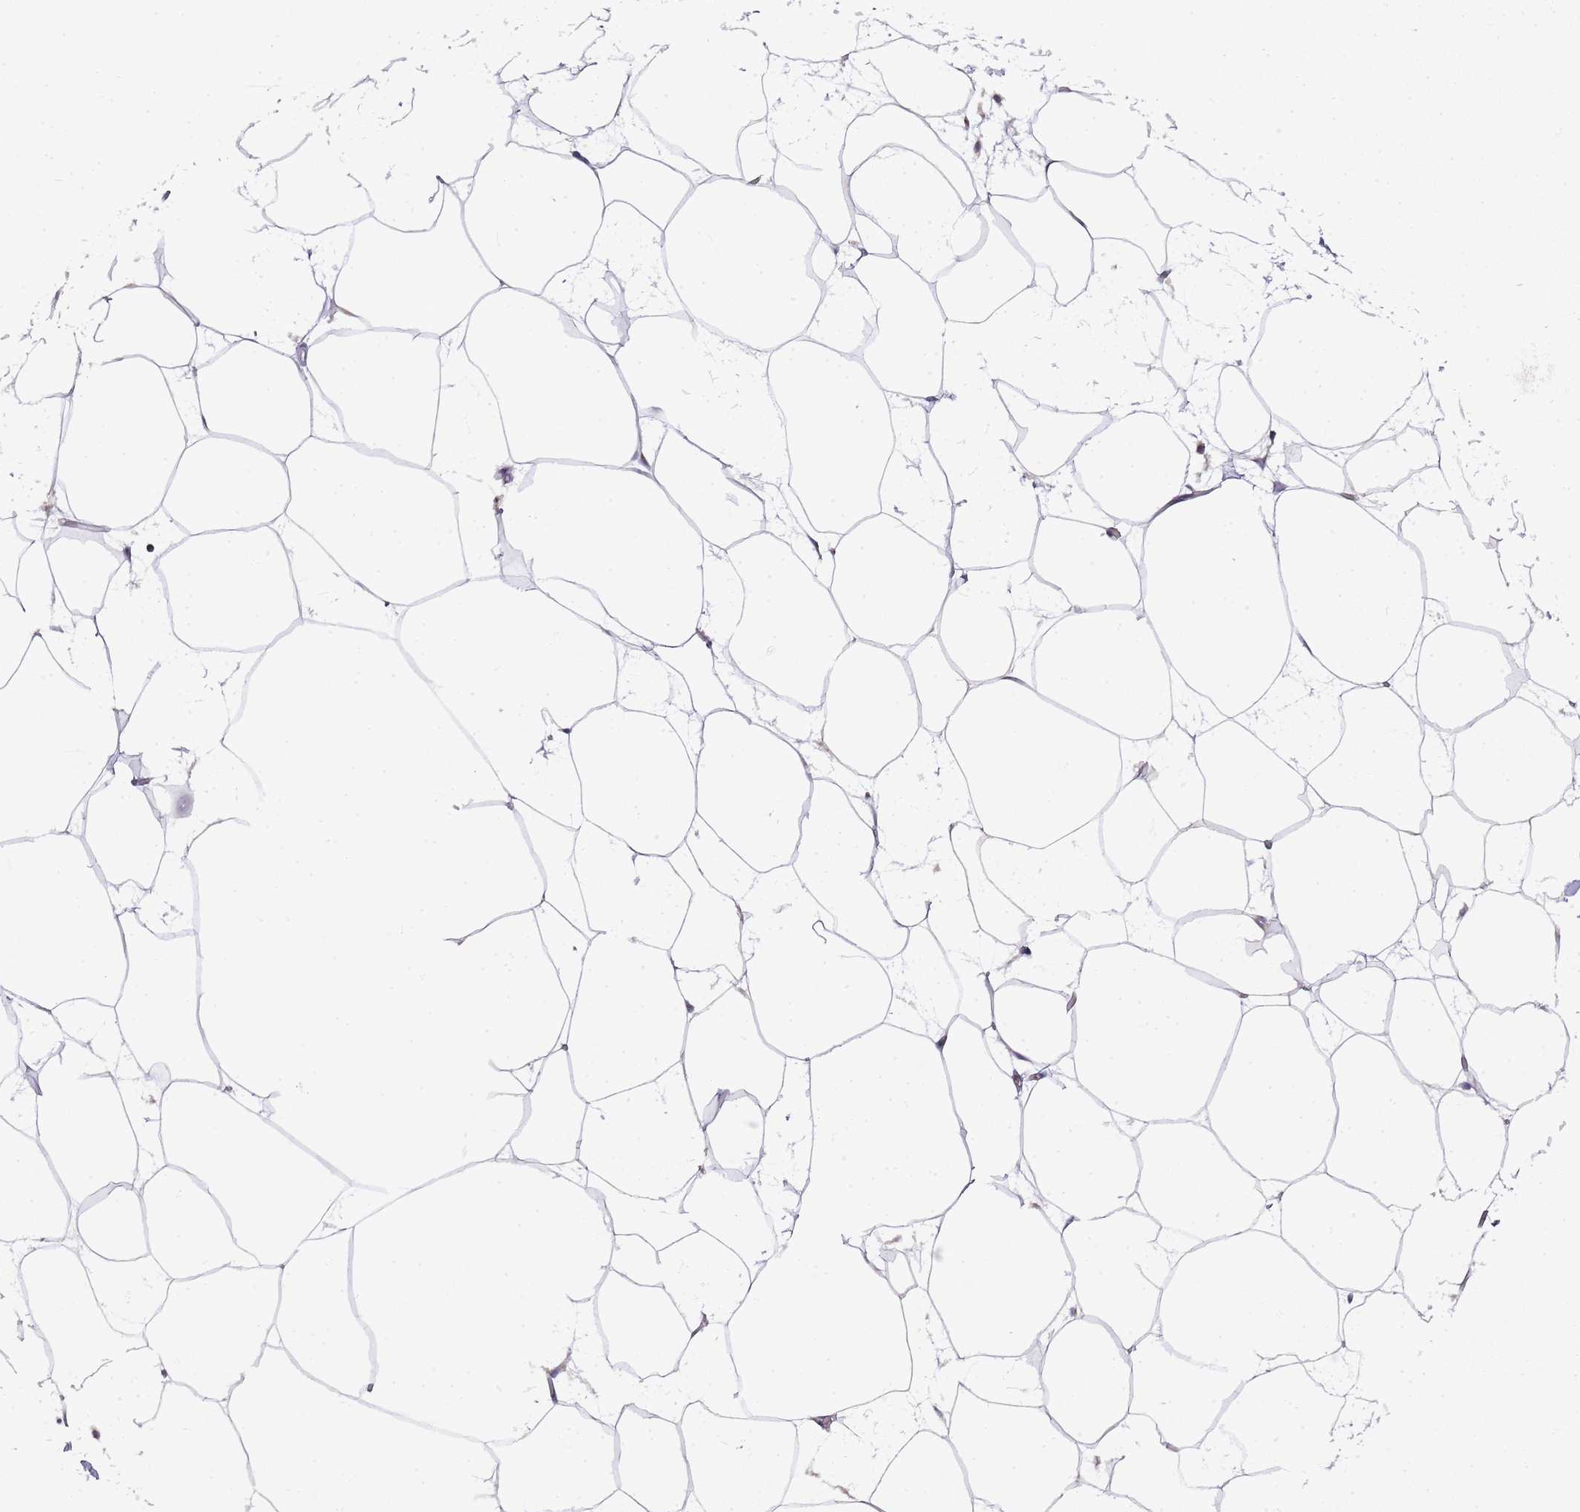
{"staining": {"intensity": "negative", "quantity": "none", "location": "none"}, "tissue": "adipose tissue", "cell_type": "Adipocytes", "image_type": "normal", "snomed": [{"axis": "morphology", "description": "Normal tissue, NOS"}, {"axis": "topography", "description": "Adipose tissue"}], "caption": "Protein analysis of benign adipose tissue displays no significant expression in adipocytes.", "gene": "MRPL49", "patient": {"sex": "female", "age": 37}}